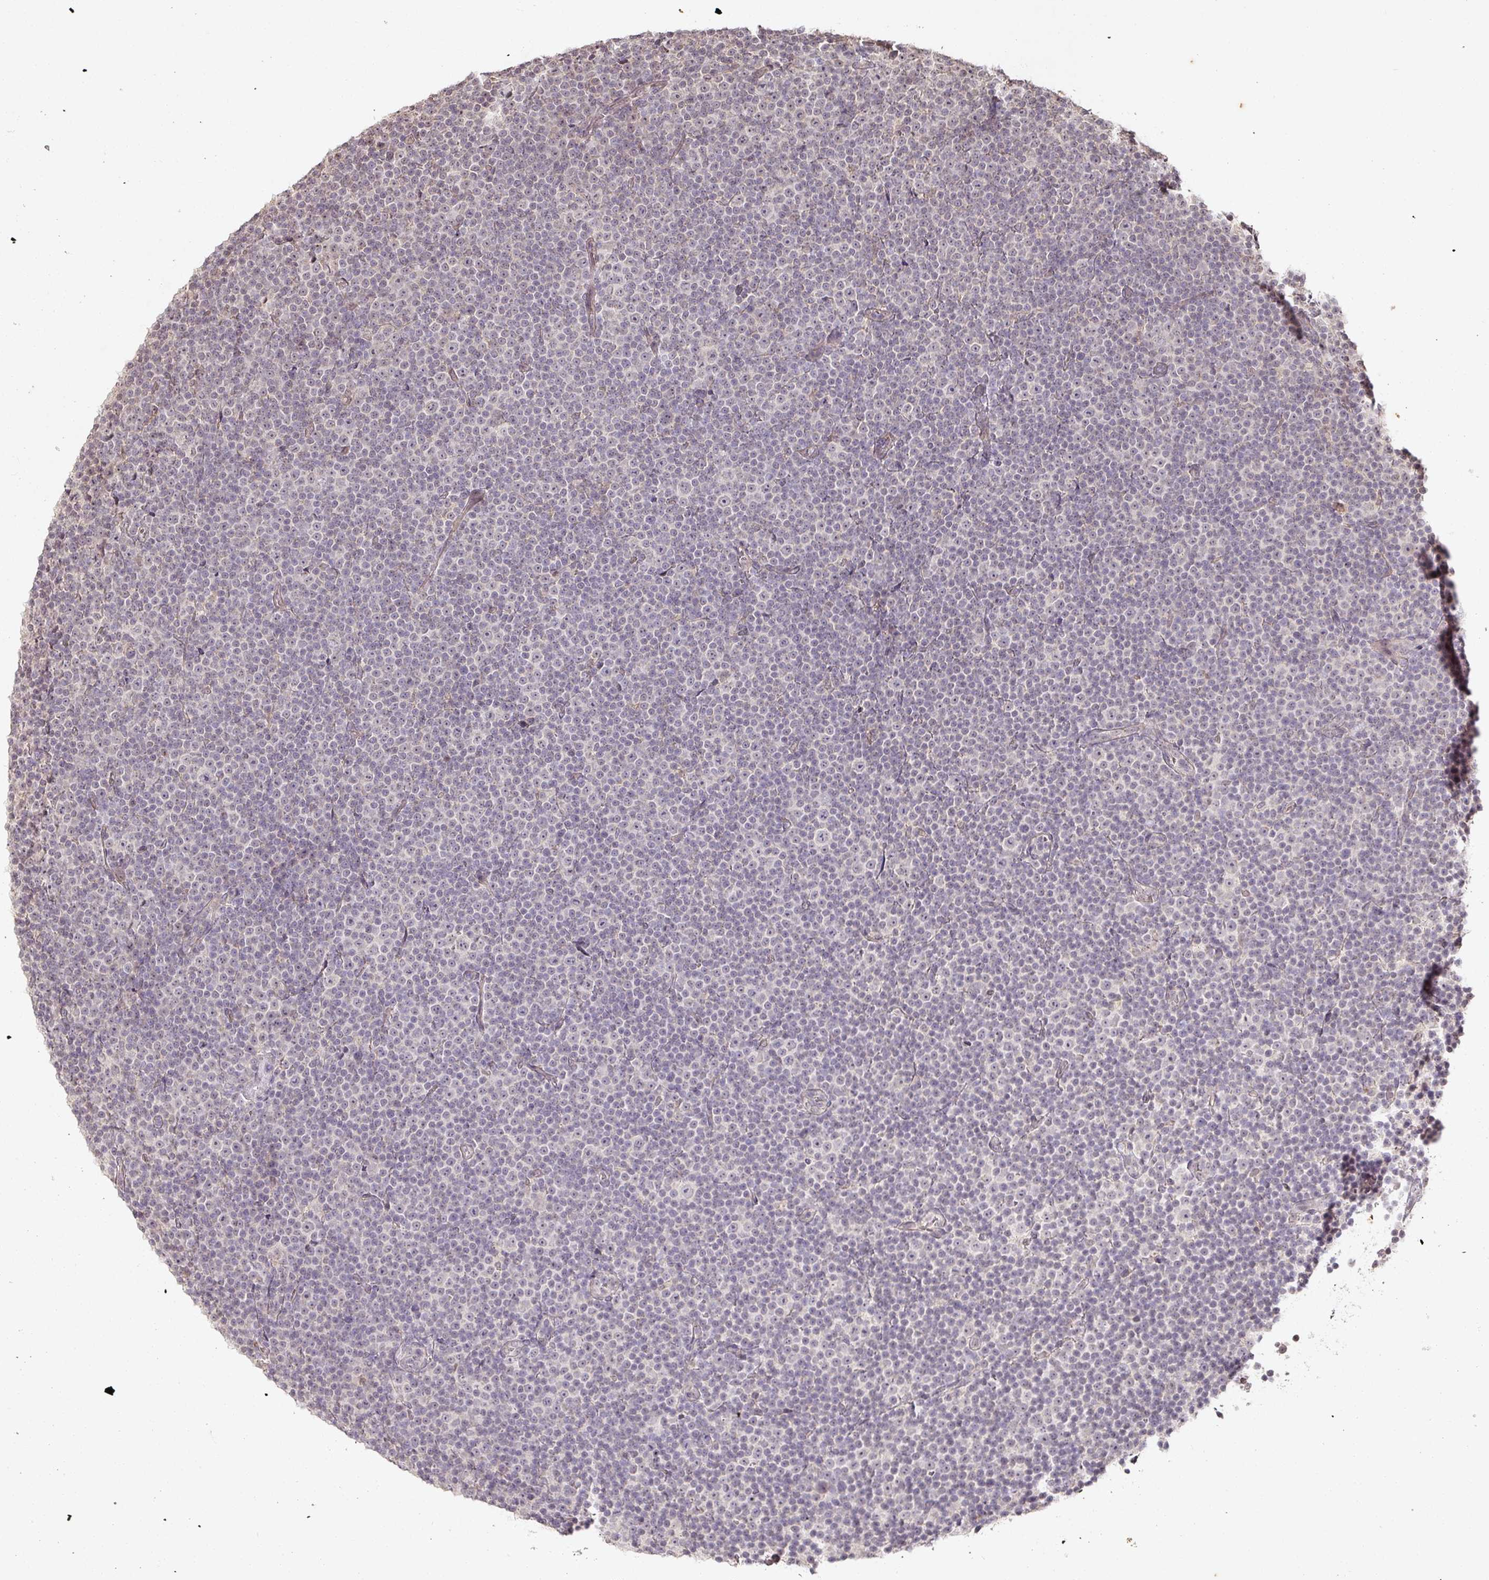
{"staining": {"intensity": "negative", "quantity": "none", "location": "none"}, "tissue": "lymphoma", "cell_type": "Tumor cells", "image_type": "cancer", "snomed": [{"axis": "morphology", "description": "Malignant lymphoma, non-Hodgkin's type, Low grade"}, {"axis": "topography", "description": "Lymph node"}], "caption": "An immunohistochemistry image of malignant lymphoma, non-Hodgkin's type (low-grade) is shown. There is no staining in tumor cells of malignant lymphoma, non-Hodgkin's type (low-grade).", "gene": "CAPN5", "patient": {"sex": "female", "age": 67}}